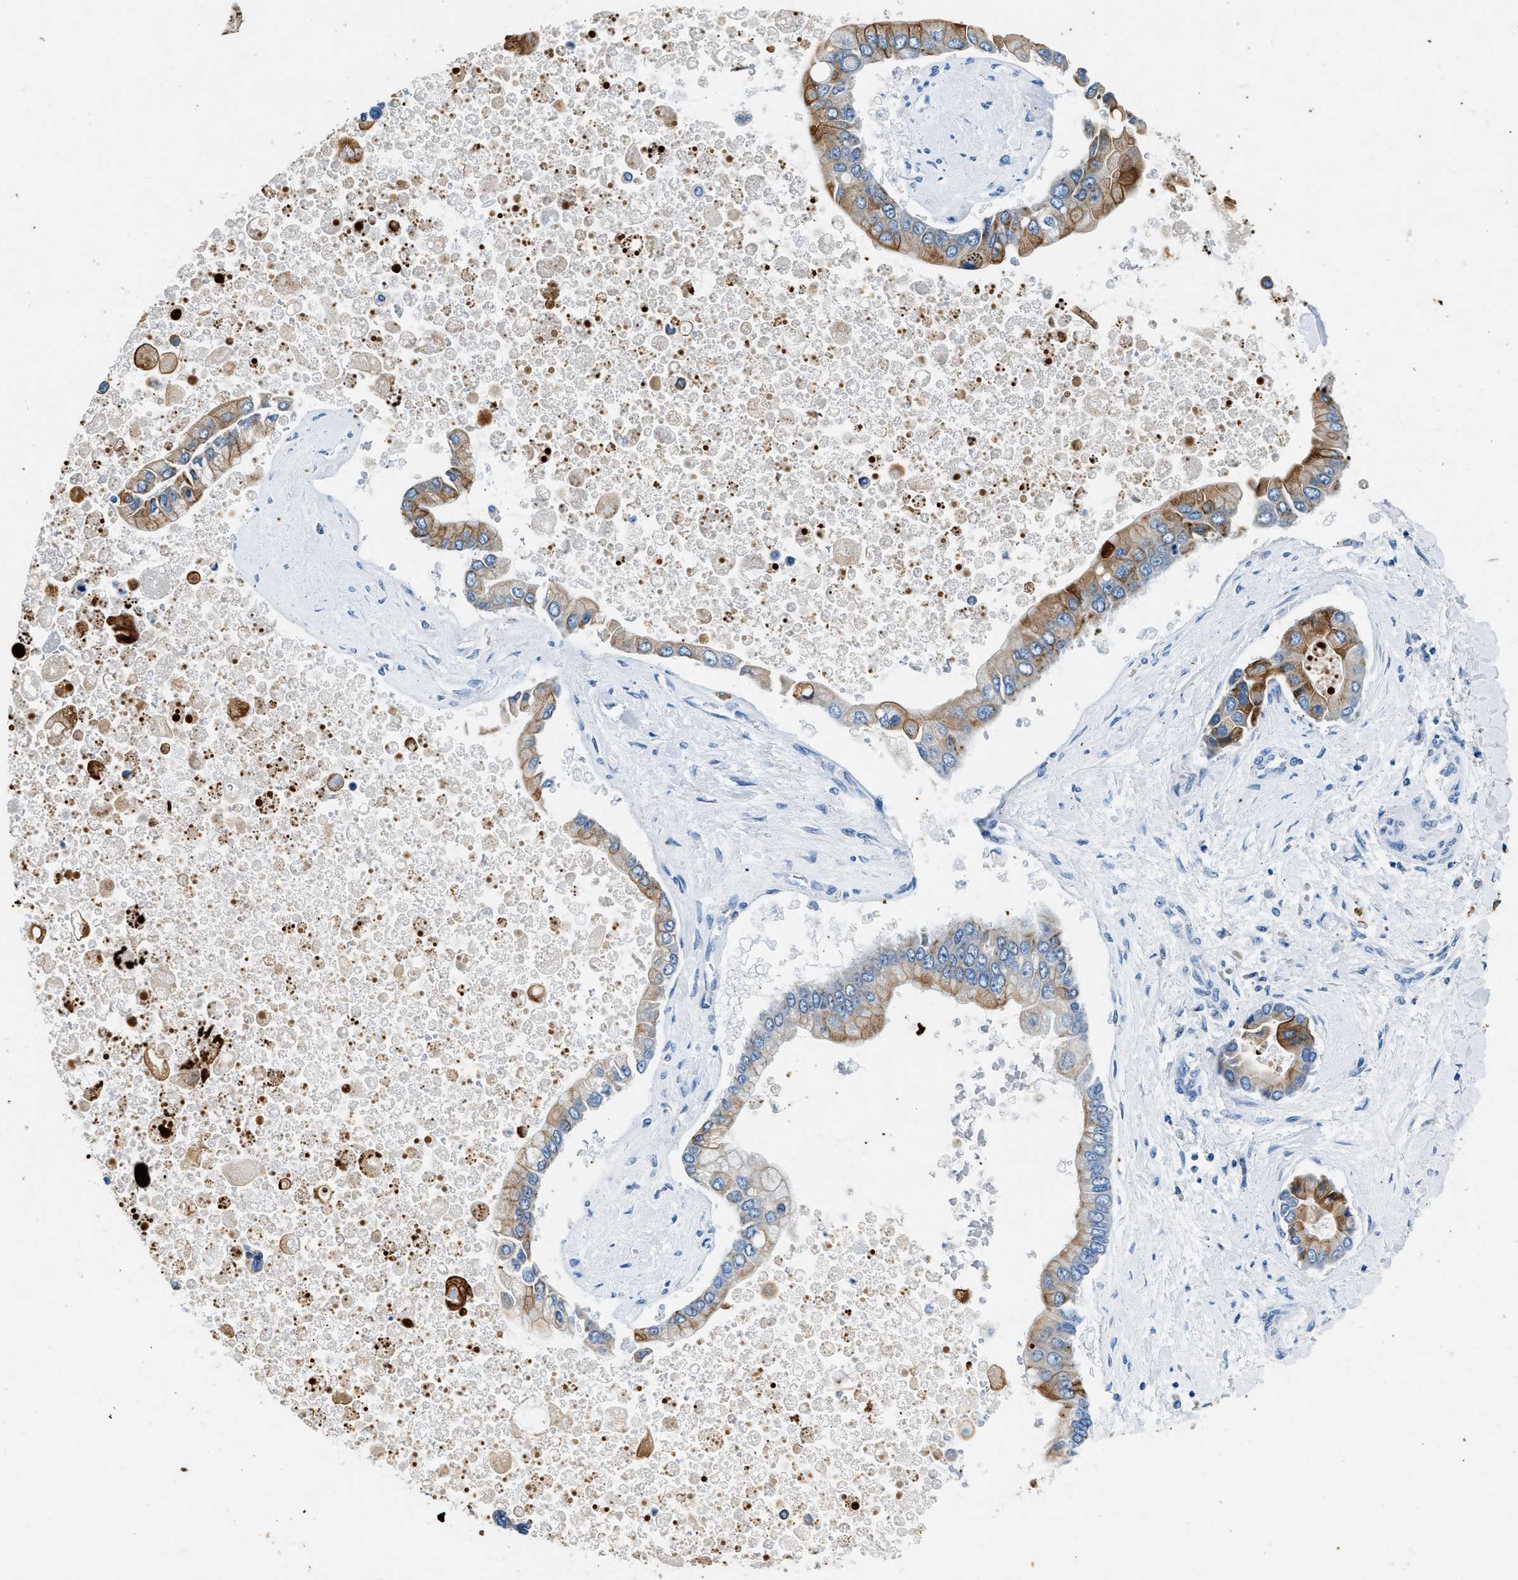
{"staining": {"intensity": "moderate", "quantity": ">75%", "location": "cytoplasmic/membranous"}, "tissue": "liver cancer", "cell_type": "Tumor cells", "image_type": "cancer", "snomed": [{"axis": "morphology", "description": "Cholangiocarcinoma"}, {"axis": "topography", "description": "Liver"}], "caption": "A photomicrograph showing moderate cytoplasmic/membranous positivity in about >75% of tumor cells in cholangiocarcinoma (liver), as visualized by brown immunohistochemical staining.", "gene": "CFAP20", "patient": {"sex": "male", "age": 50}}